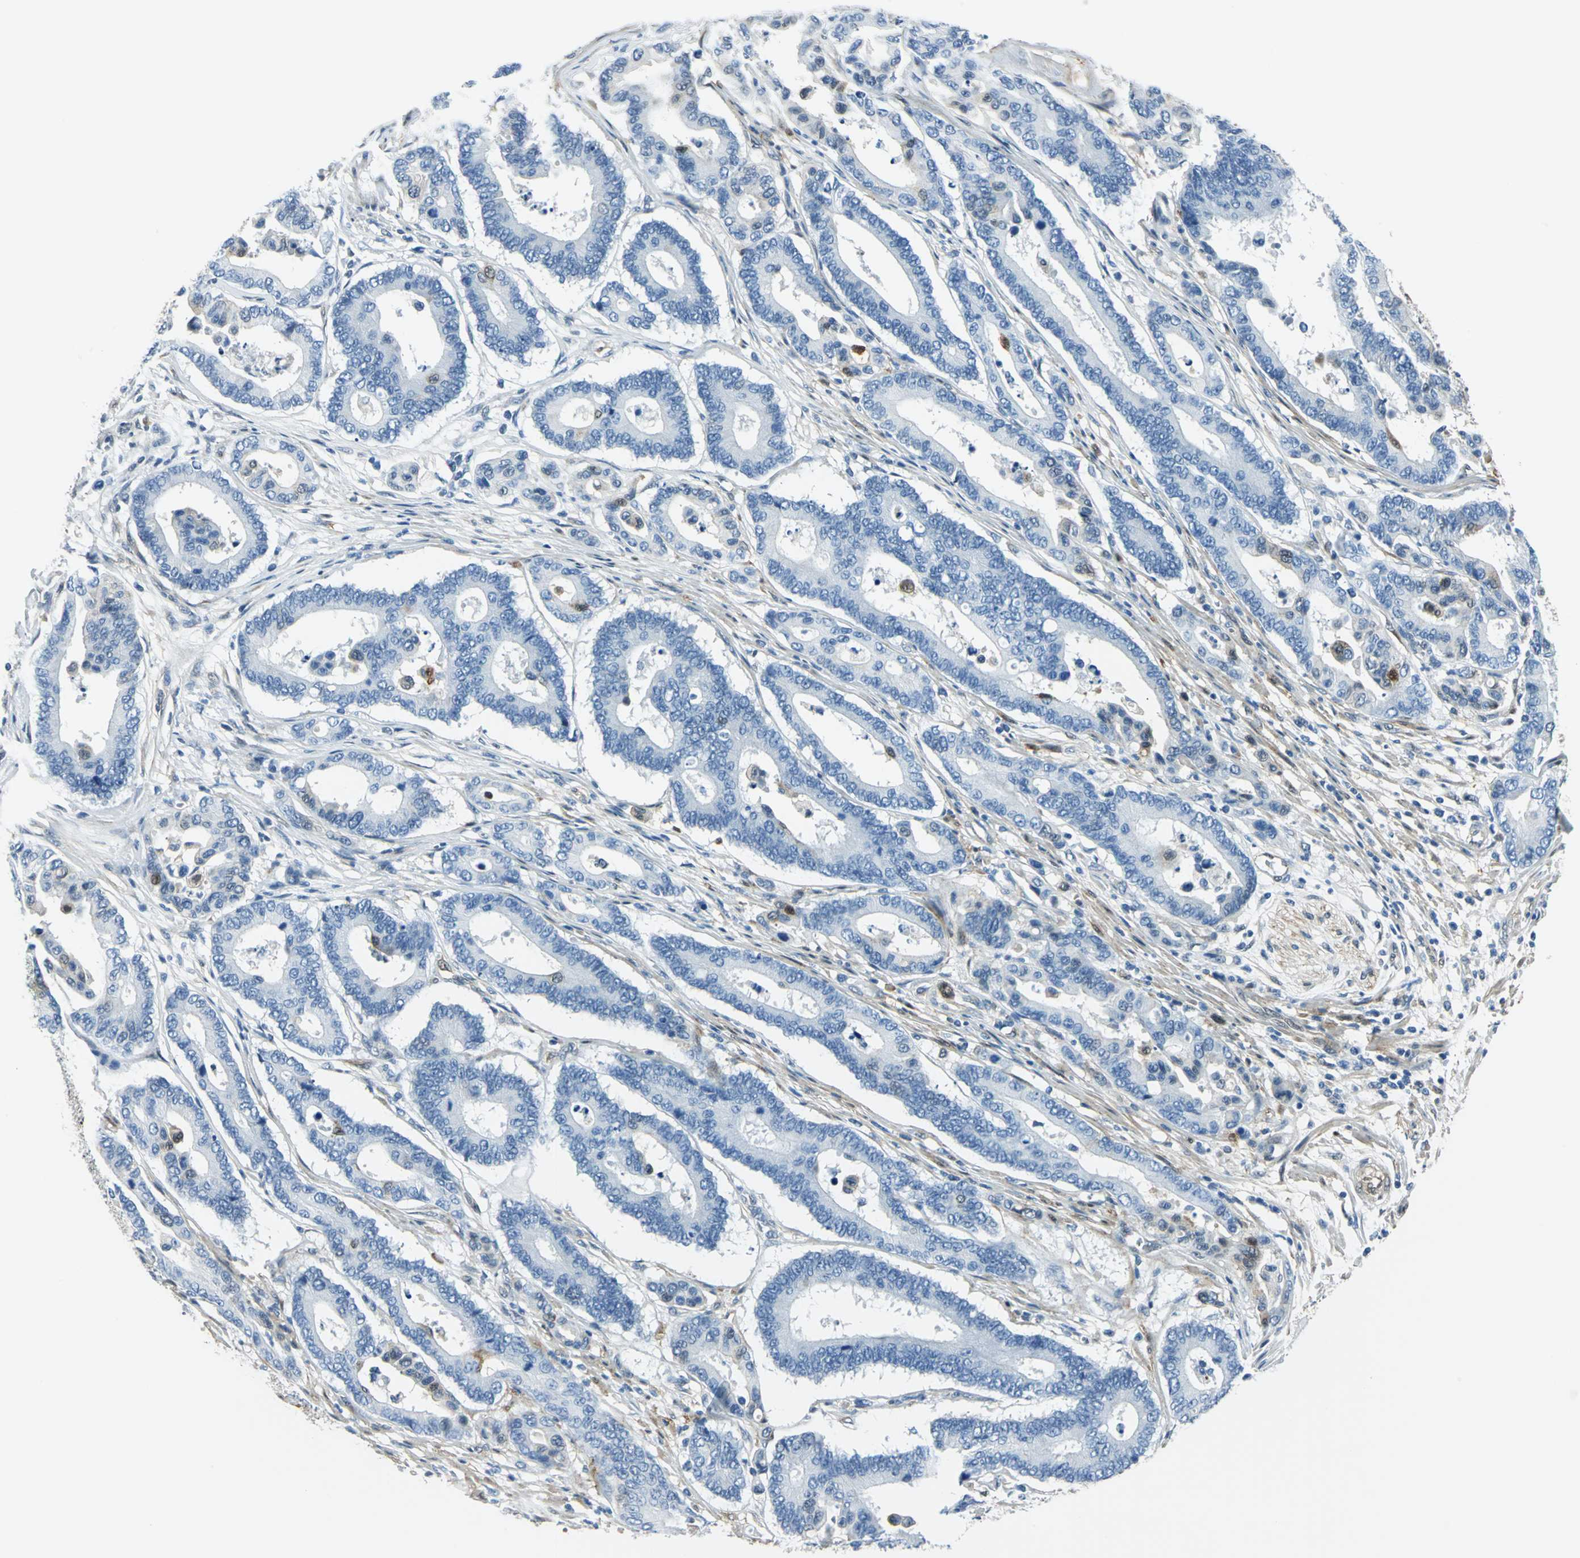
{"staining": {"intensity": "weak", "quantity": "<25%", "location": "cytoplasmic/membranous"}, "tissue": "colorectal cancer", "cell_type": "Tumor cells", "image_type": "cancer", "snomed": [{"axis": "morphology", "description": "Normal tissue, NOS"}, {"axis": "morphology", "description": "Adenocarcinoma, NOS"}, {"axis": "topography", "description": "Colon"}], "caption": "IHC micrograph of neoplastic tissue: human colorectal cancer stained with DAB (3,3'-diaminobenzidine) demonstrates no significant protein positivity in tumor cells.", "gene": "HSPB1", "patient": {"sex": "male", "age": 82}}